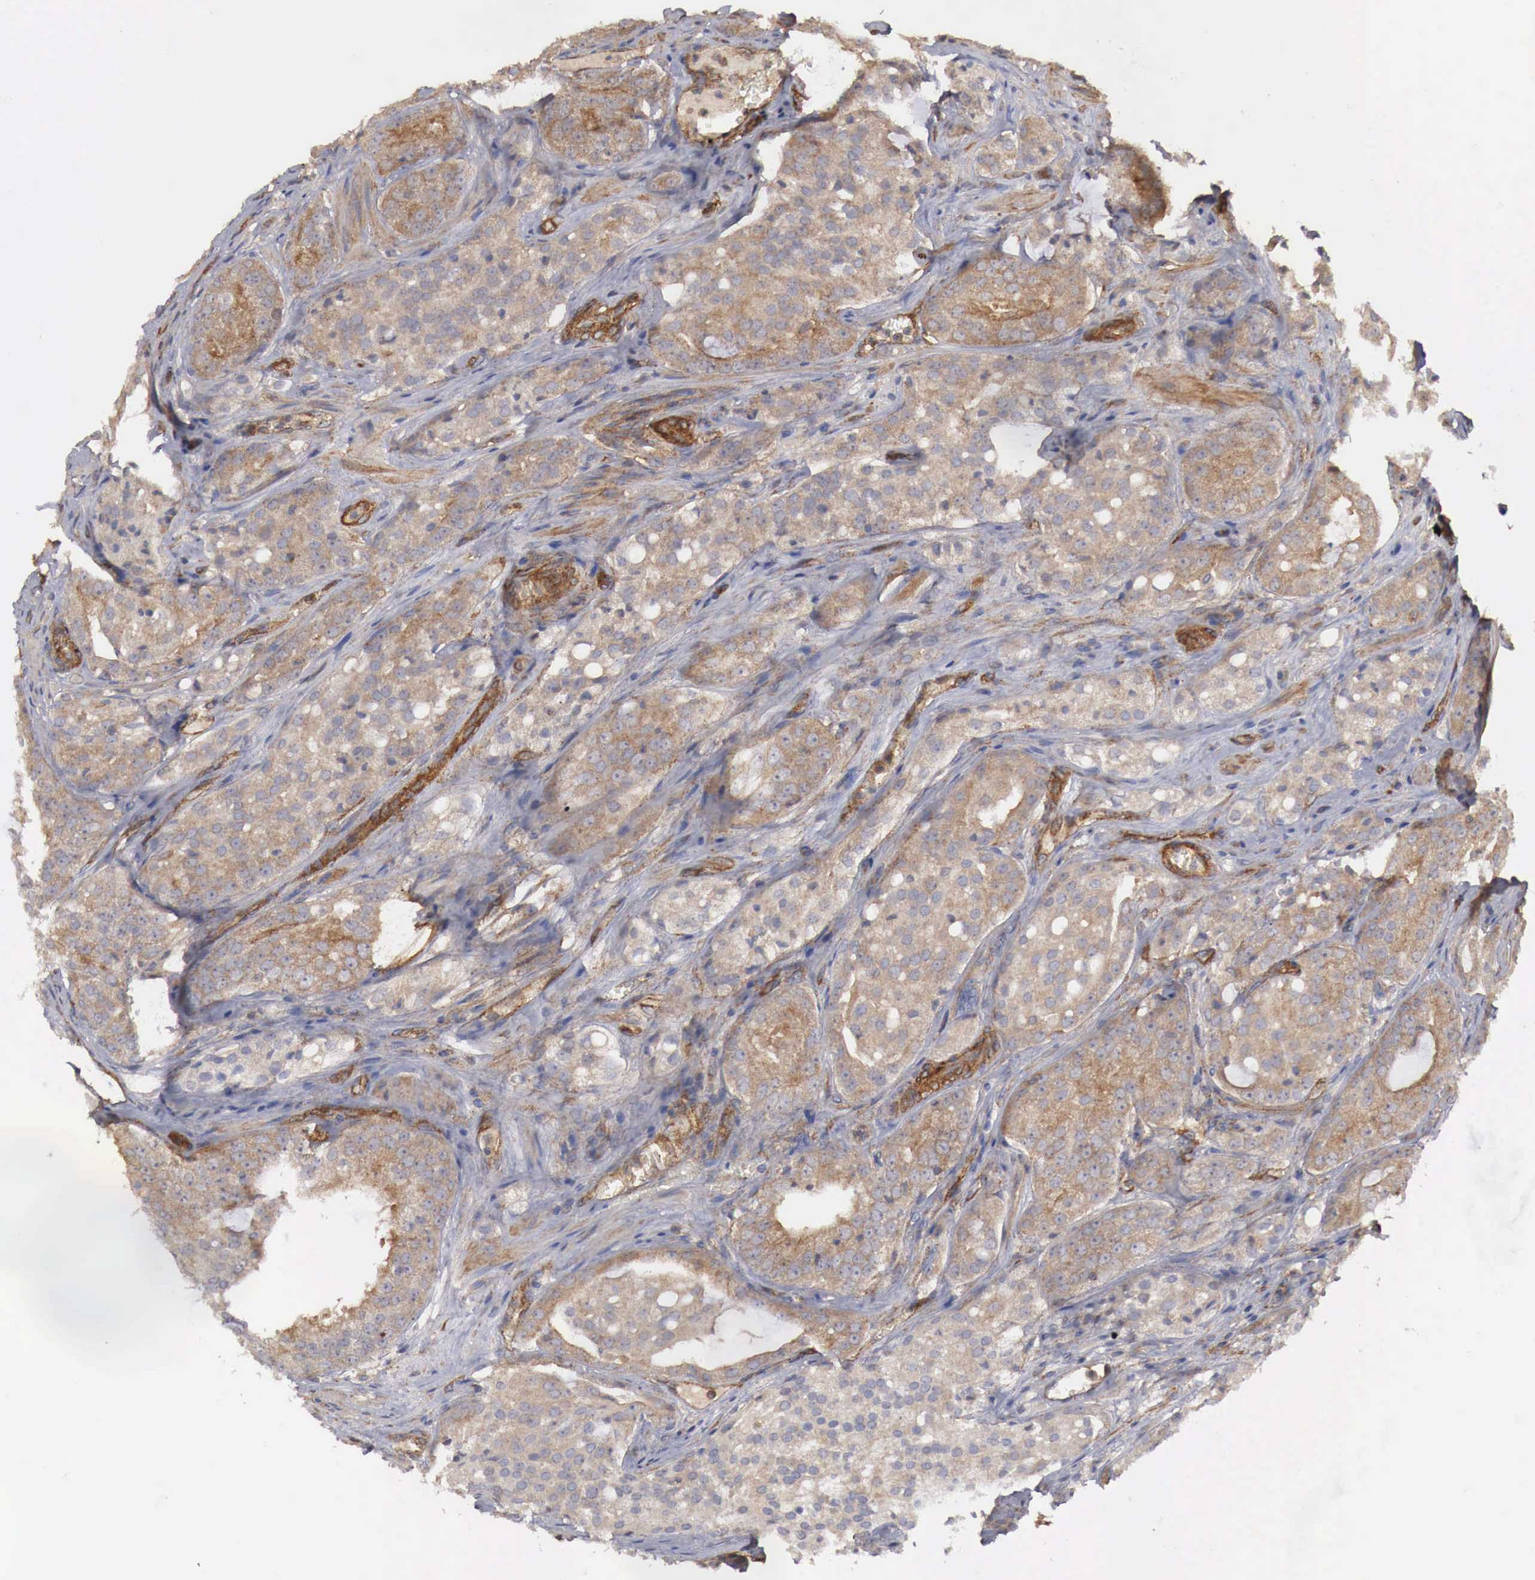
{"staining": {"intensity": "moderate", "quantity": ">75%", "location": "cytoplasmic/membranous"}, "tissue": "prostate cancer", "cell_type": "Tumor cells", "image_type": "cancer", "snomed": [{"axis": "morphology", "description": "Adenocarcinoma, Medium grade"}, {"axis": "topography", "description": "Prostate"}], "caption": "Human adenocarcinoma (medium-grade) (prostate) stained with a brown dye shows moderate cytoplasmic/membranous positive staining in about >75% of tumor cells.", "gene": "ARMCX4", "patient": {"sex": "male", "age": 60}}